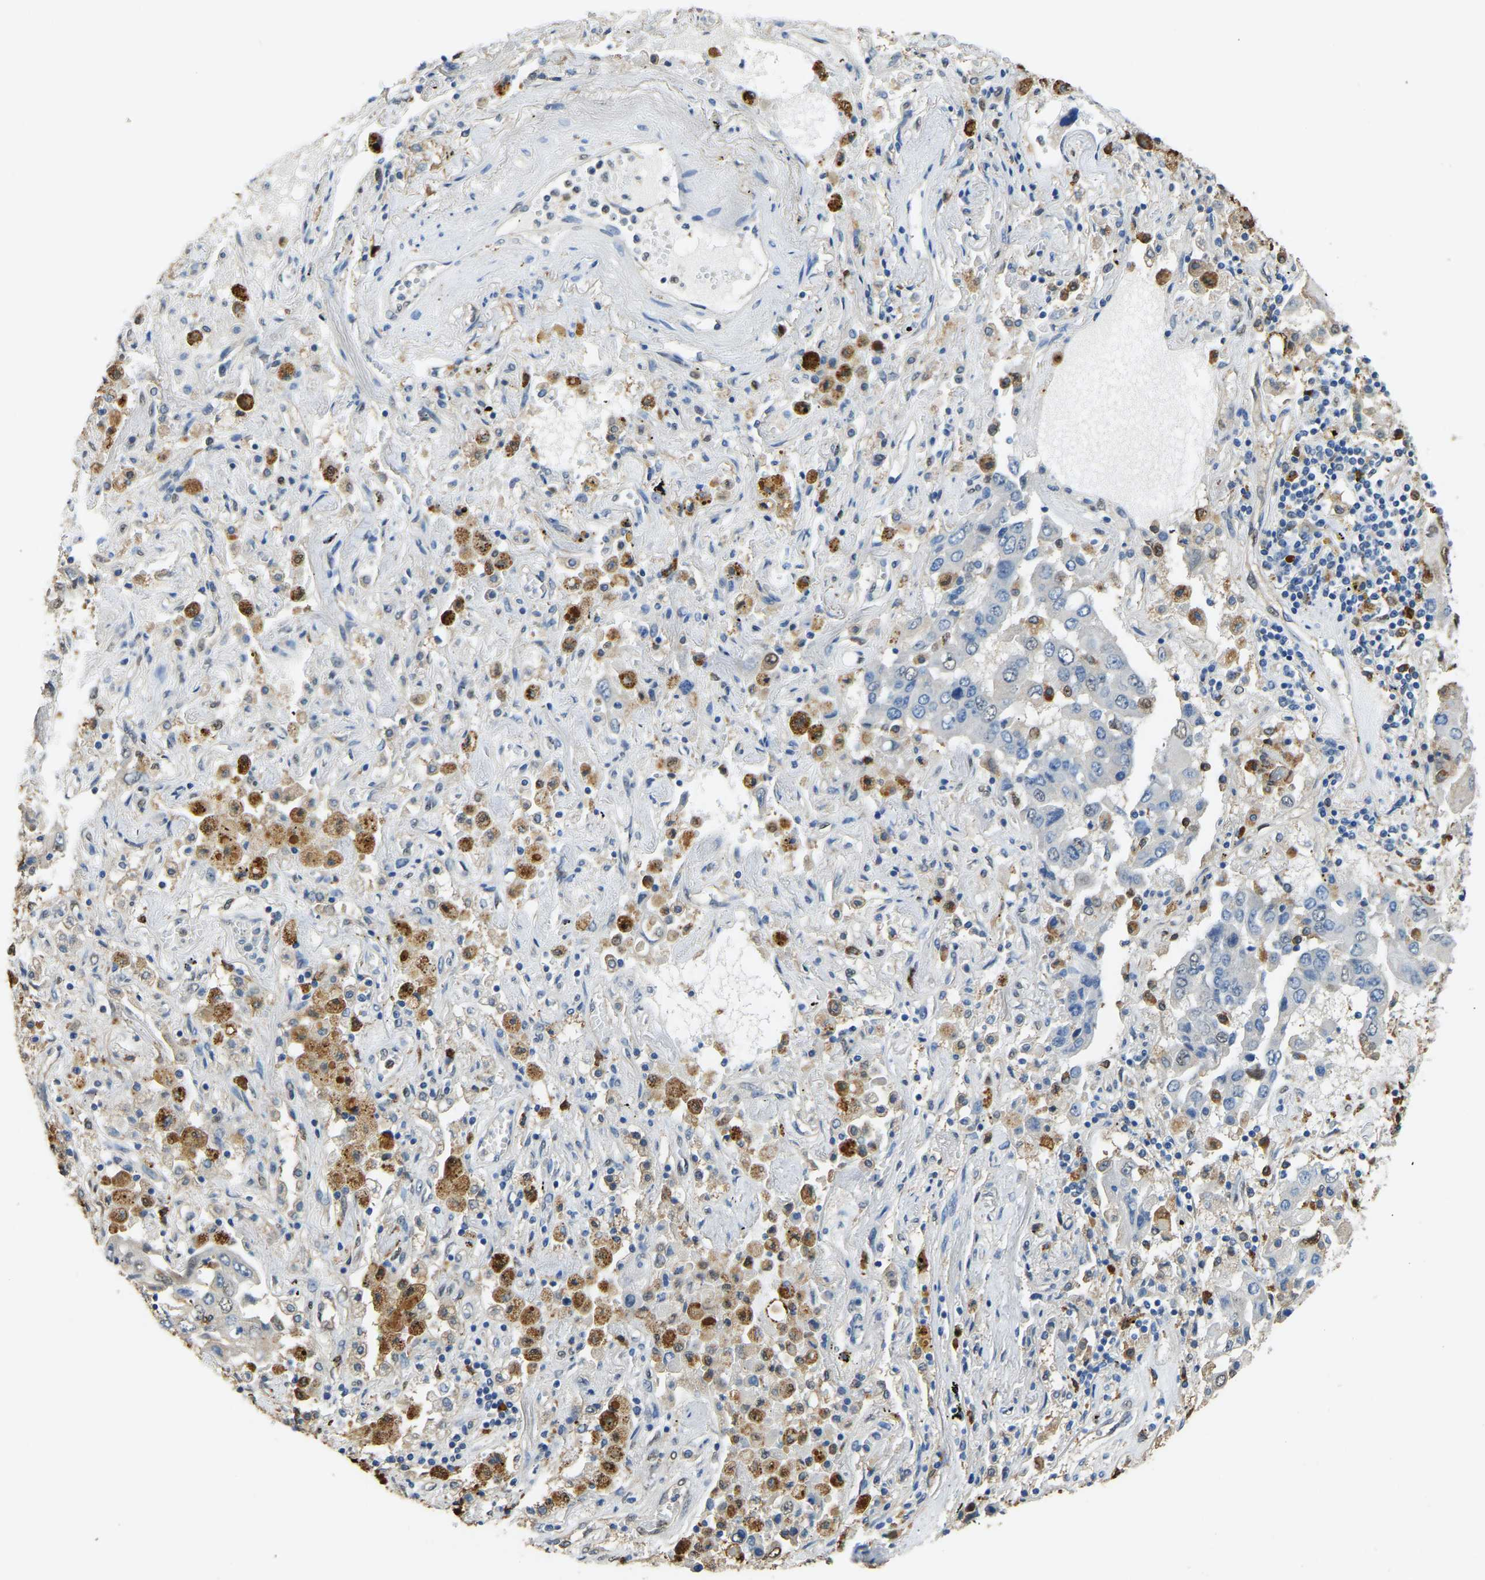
{"staining": {"intensity": "weak", "quantity": "<25%", "location": "nuclear"}, "tissue": "lung cancer", "cell_type": "Tumor cells", "image_type": "cancer", "snomed": [{"axis": "morphology", "description": "Adenocarcinoma, NOS"}, {"axis": "topography", "description": "Lung"}], "caption": "Tumor cells are negative for protein expression in human lung cancer. The staining was performed using DAB to visualize the protein expression in brown, while the nuclei were stained in blue with hematoxylin (Magnification: 20x).", "gene": "NANS", "patient": {"sex": "female", "age": 65}}